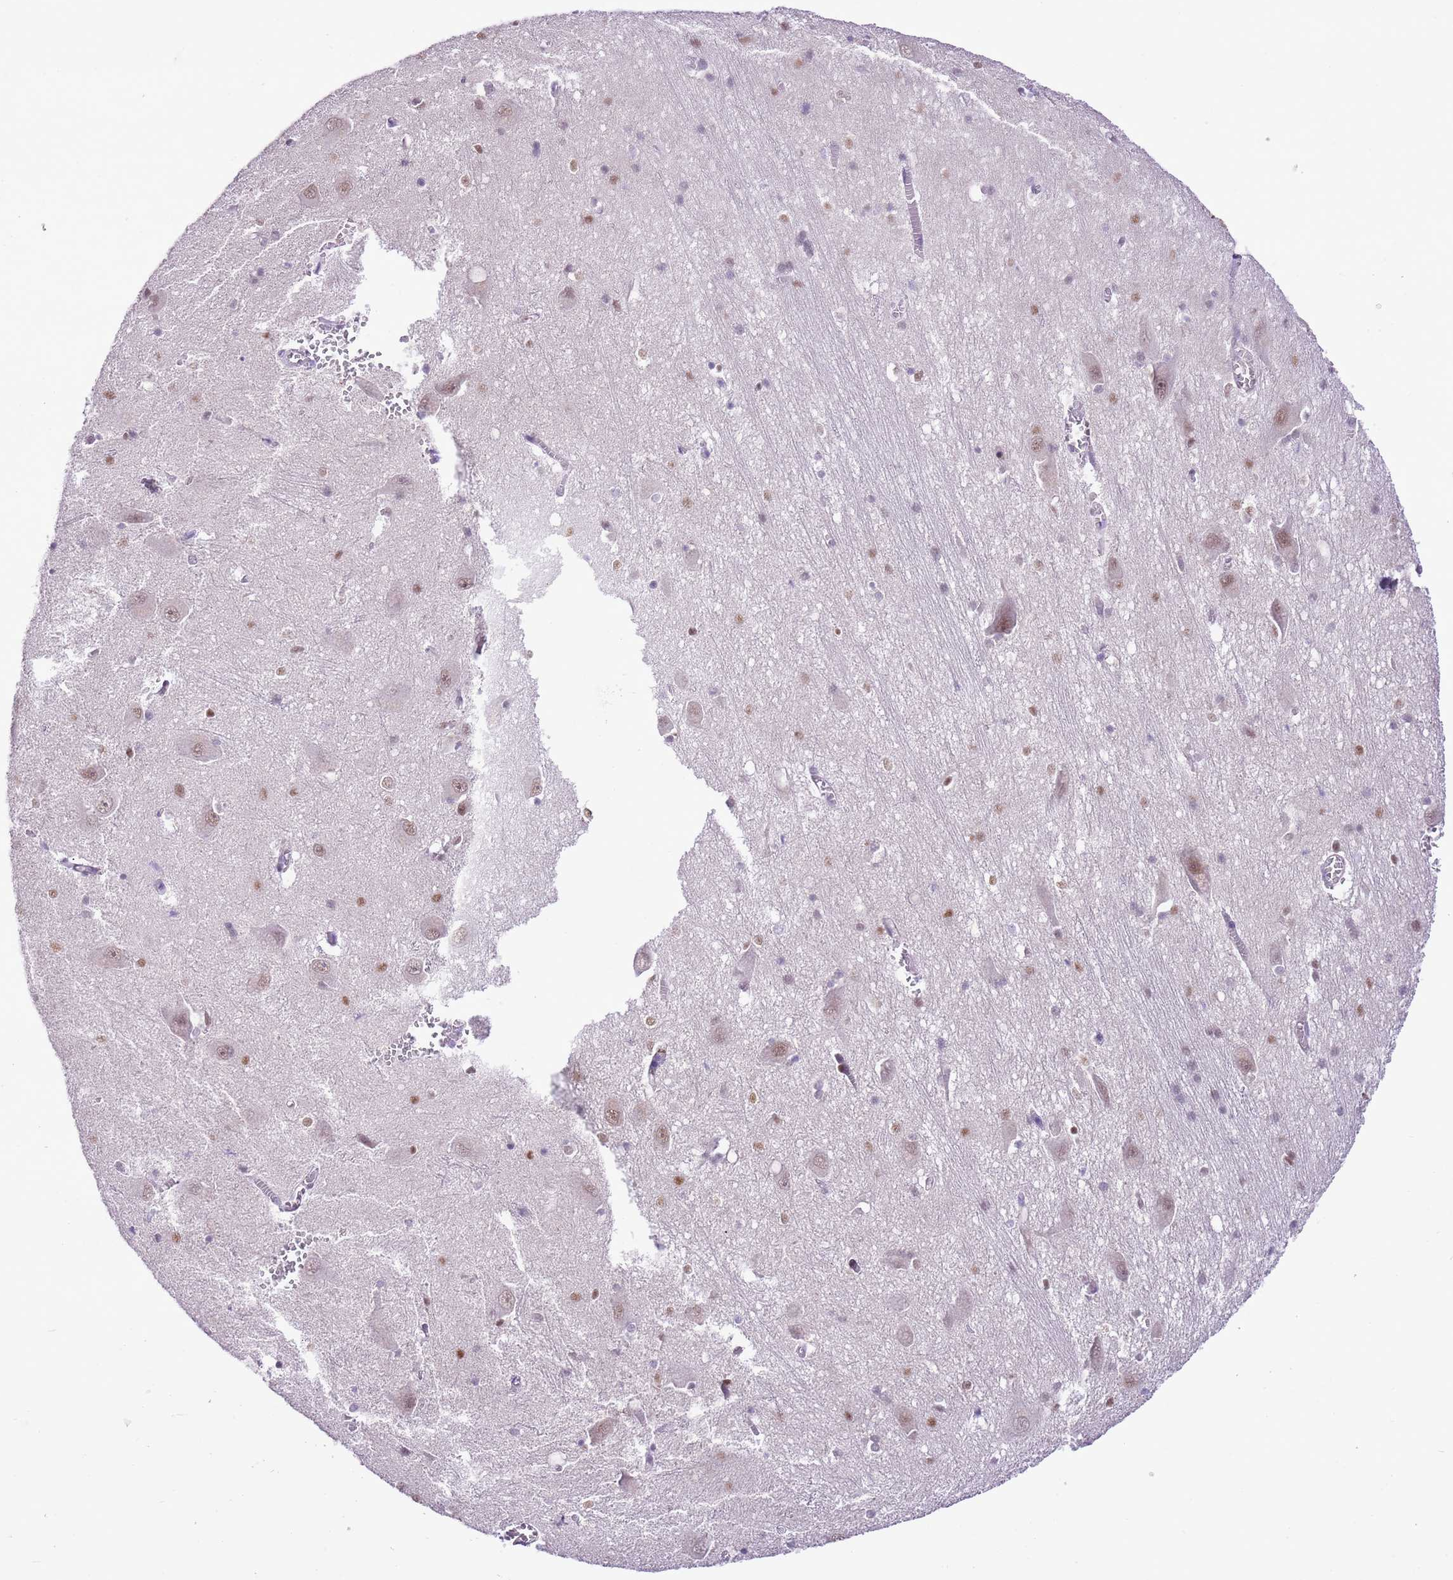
{"staining": {"intensity": "moderate", "quantity": "25%-75%", "location": "nuclear"}, "tissue": "caudate", "cell_type": "Glial cells", "image_type": "normal", "snomed": [{"axis": "morphology", "description": "Normal tissue, NOS"}, {"axis": "topography", "description": "Lateral ventricle wall"}], "caption": "DAB immunohistochemical staining of normal human caudate displays moderate nuclear protein staining in approximately 25%-75% of glial cells.", "gene": "NACC2", "patient": {"sex": "male", "age": 37}}